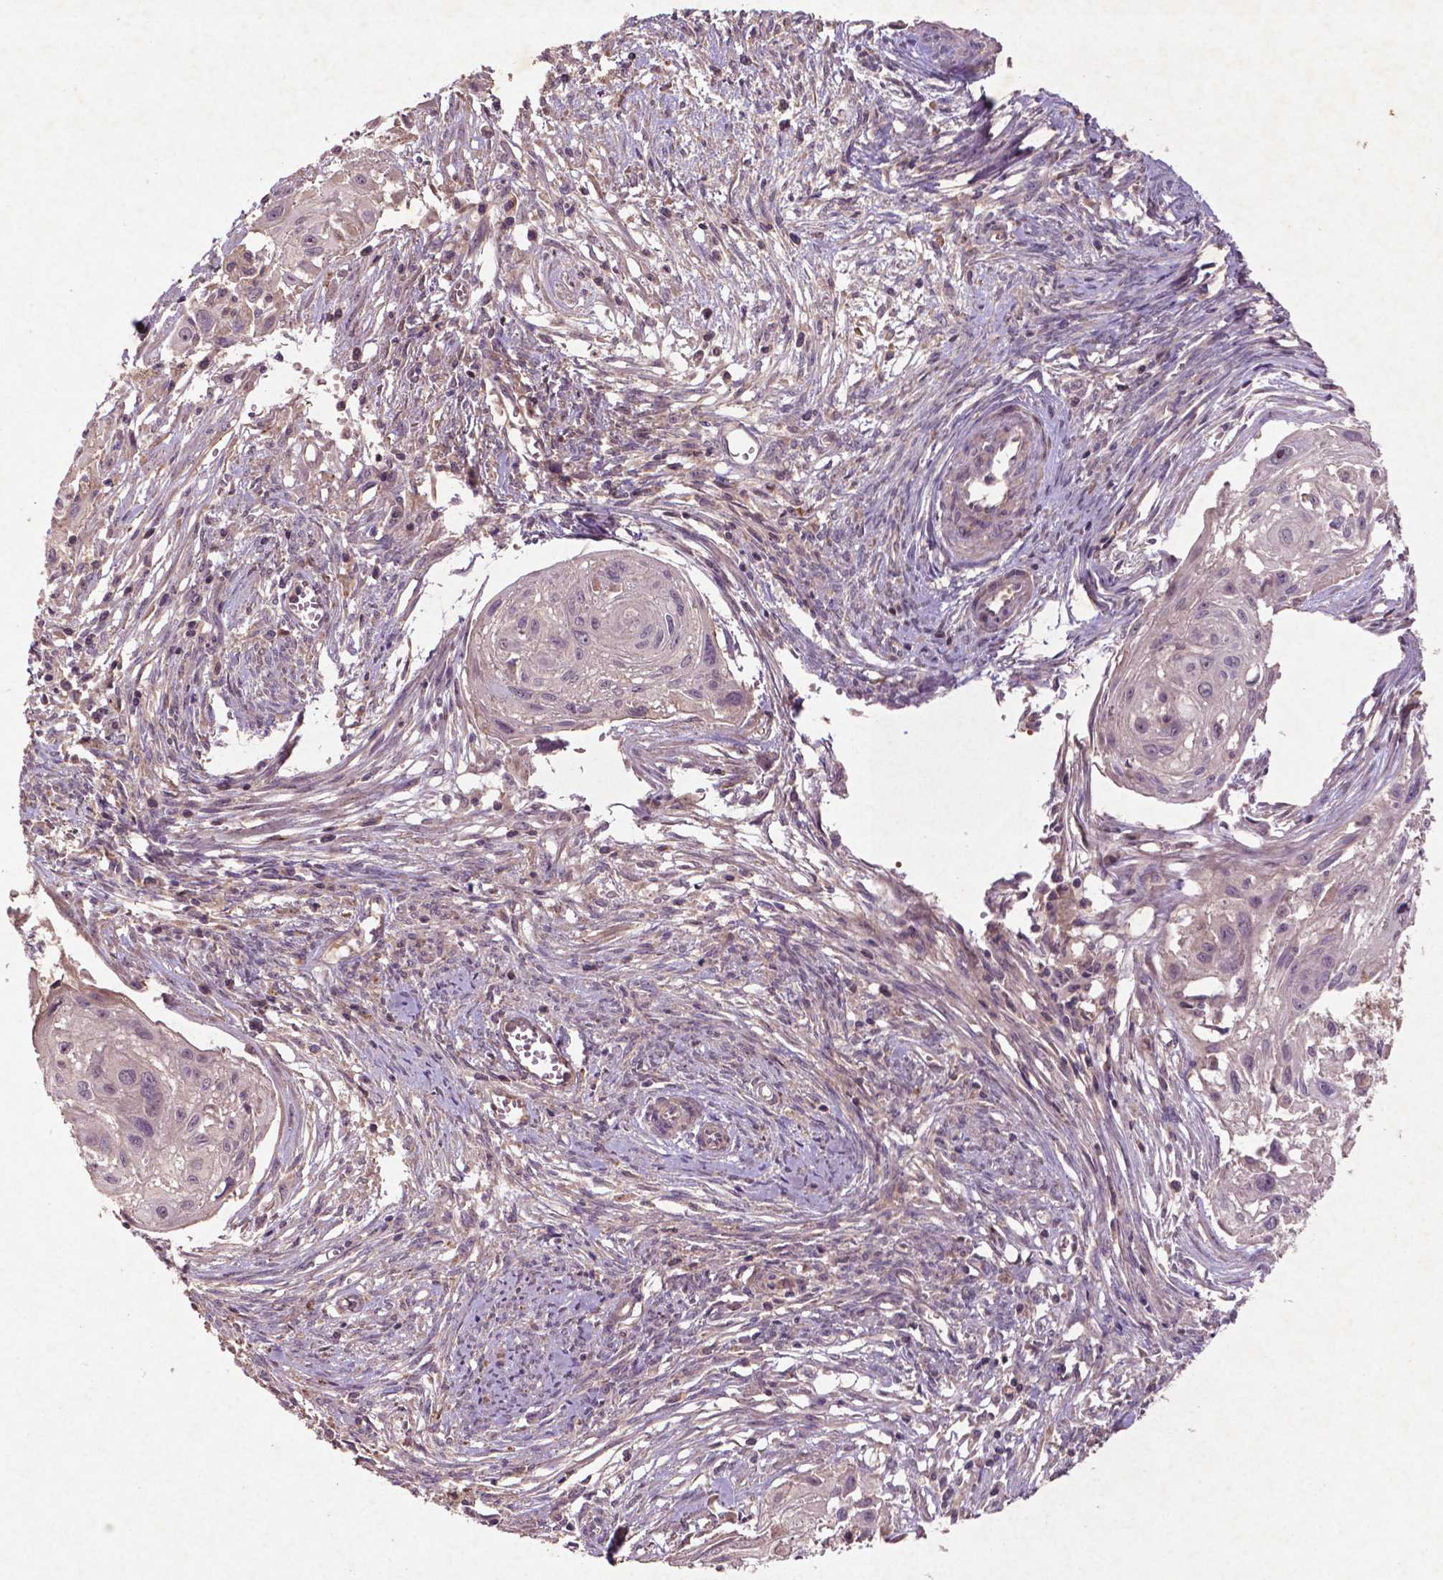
{"staining": {"intensity": "negative", "quantity": "none", "location": "none"}, "tissue": "cervical cancer", "cell_type": "Tumor cells", "image_type": "cancer", "snomed": [{"axis": "morphology", "description": "Squamous cell carcinoma, NOS"}, {"axis": "topography", "description": "Cervix"}], "caption": "High power microscopy photomicrograph of an IHC micrograph of cervical cancer, revealing no significant positivity in tumor cells.", "gene": "COQ2", "patient": {"sex": "female", "age": 49}}